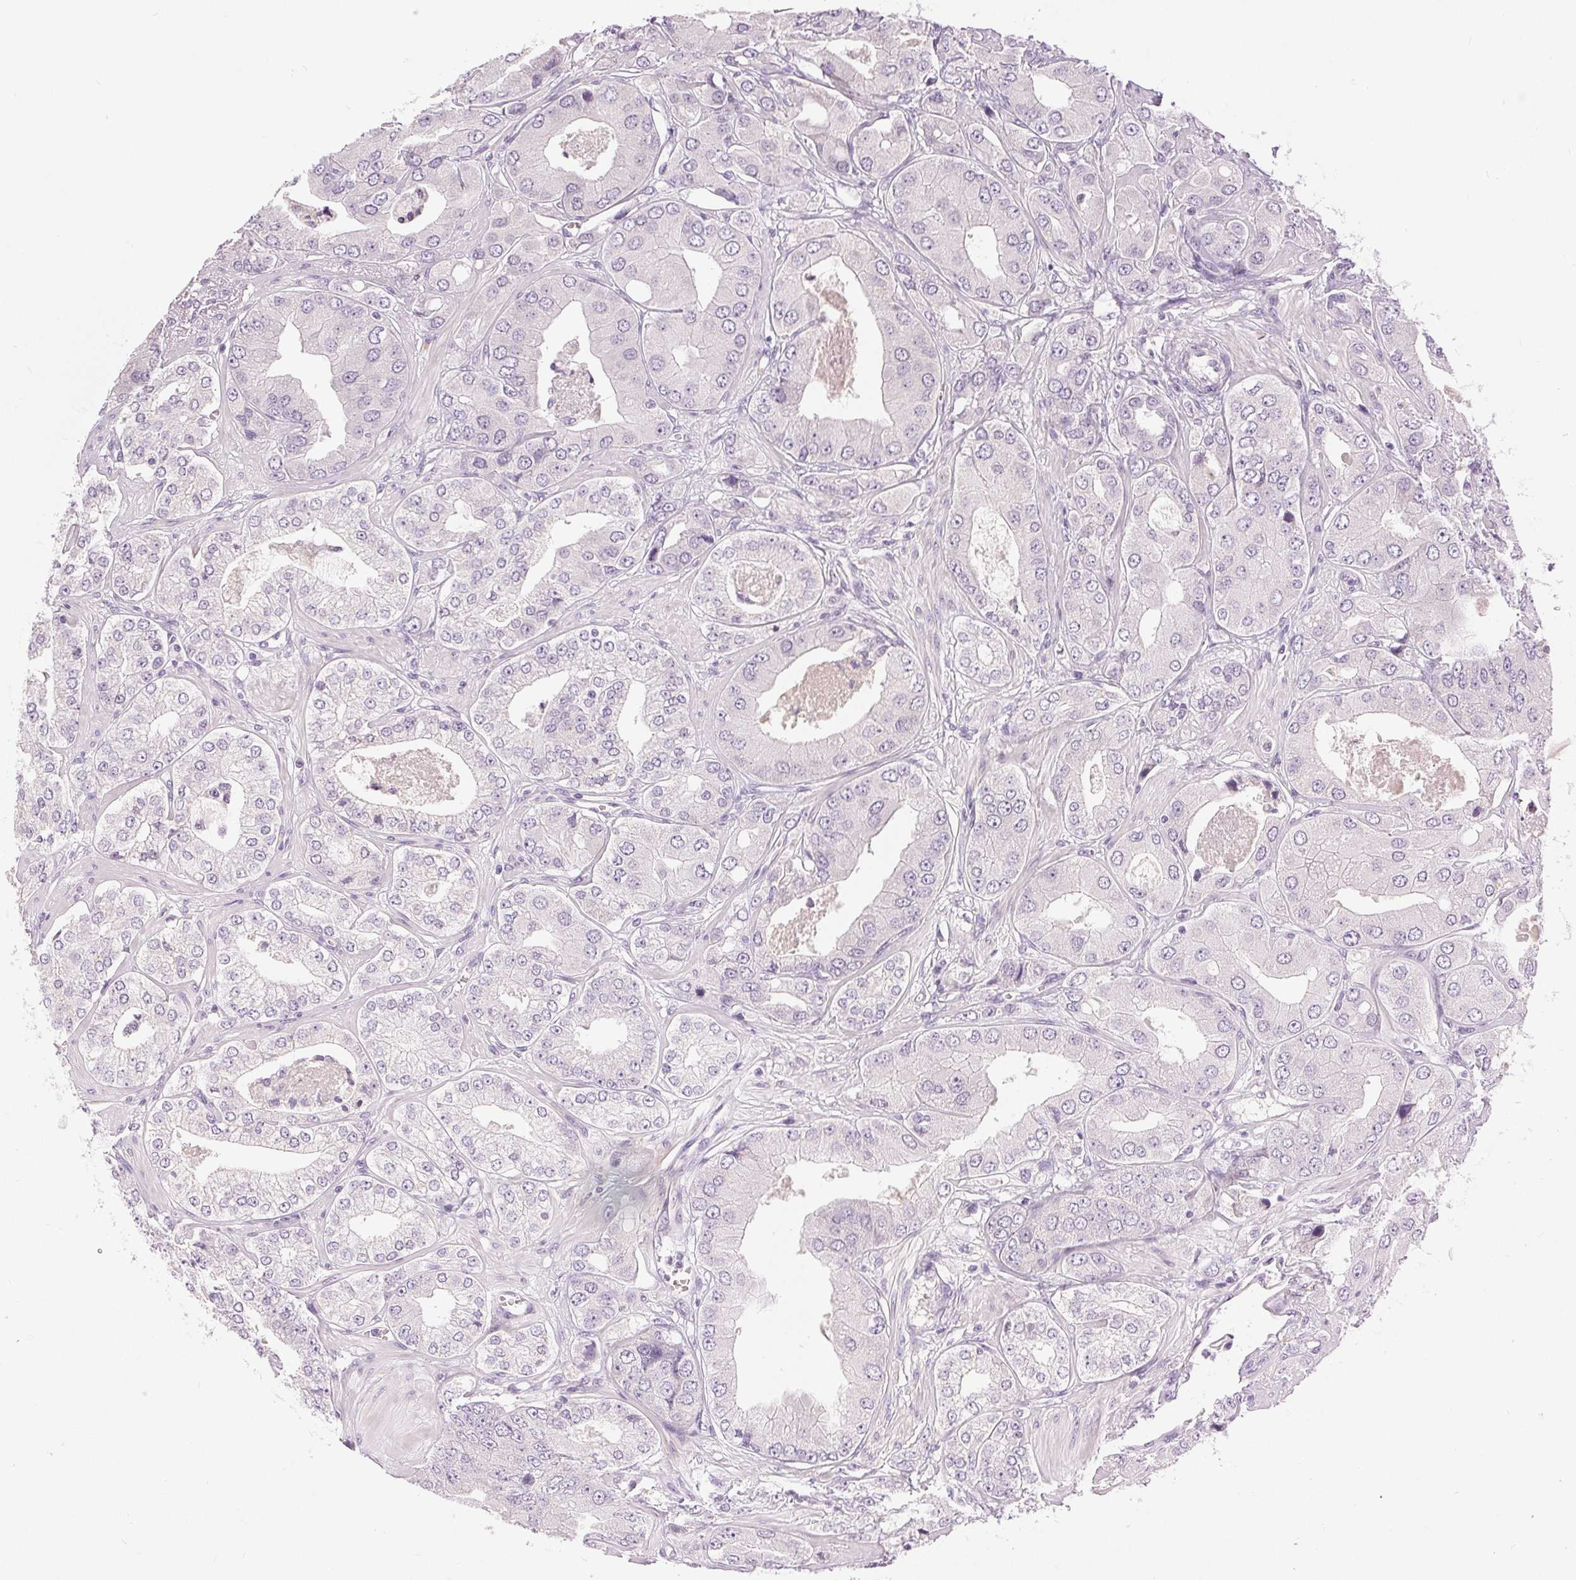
{"staining": {"intensity": "negative", "quantity": "none", "location": "none"}, "tissue": "prostate cancer", "cell_type": "Tumor cells", "image_type": "cancer", "snomed": [{"axis": "morphology", "description": "Adenocarcinoma, Low grade"}, {"axis": "topography", "description": "Prostate"}], "caption": "The image reveals no staining of tumor cells in adenocarcinoma (low-grade) (prostate).", "gene": "DSG3", "patient": {"sex": "male", "age": 60}}